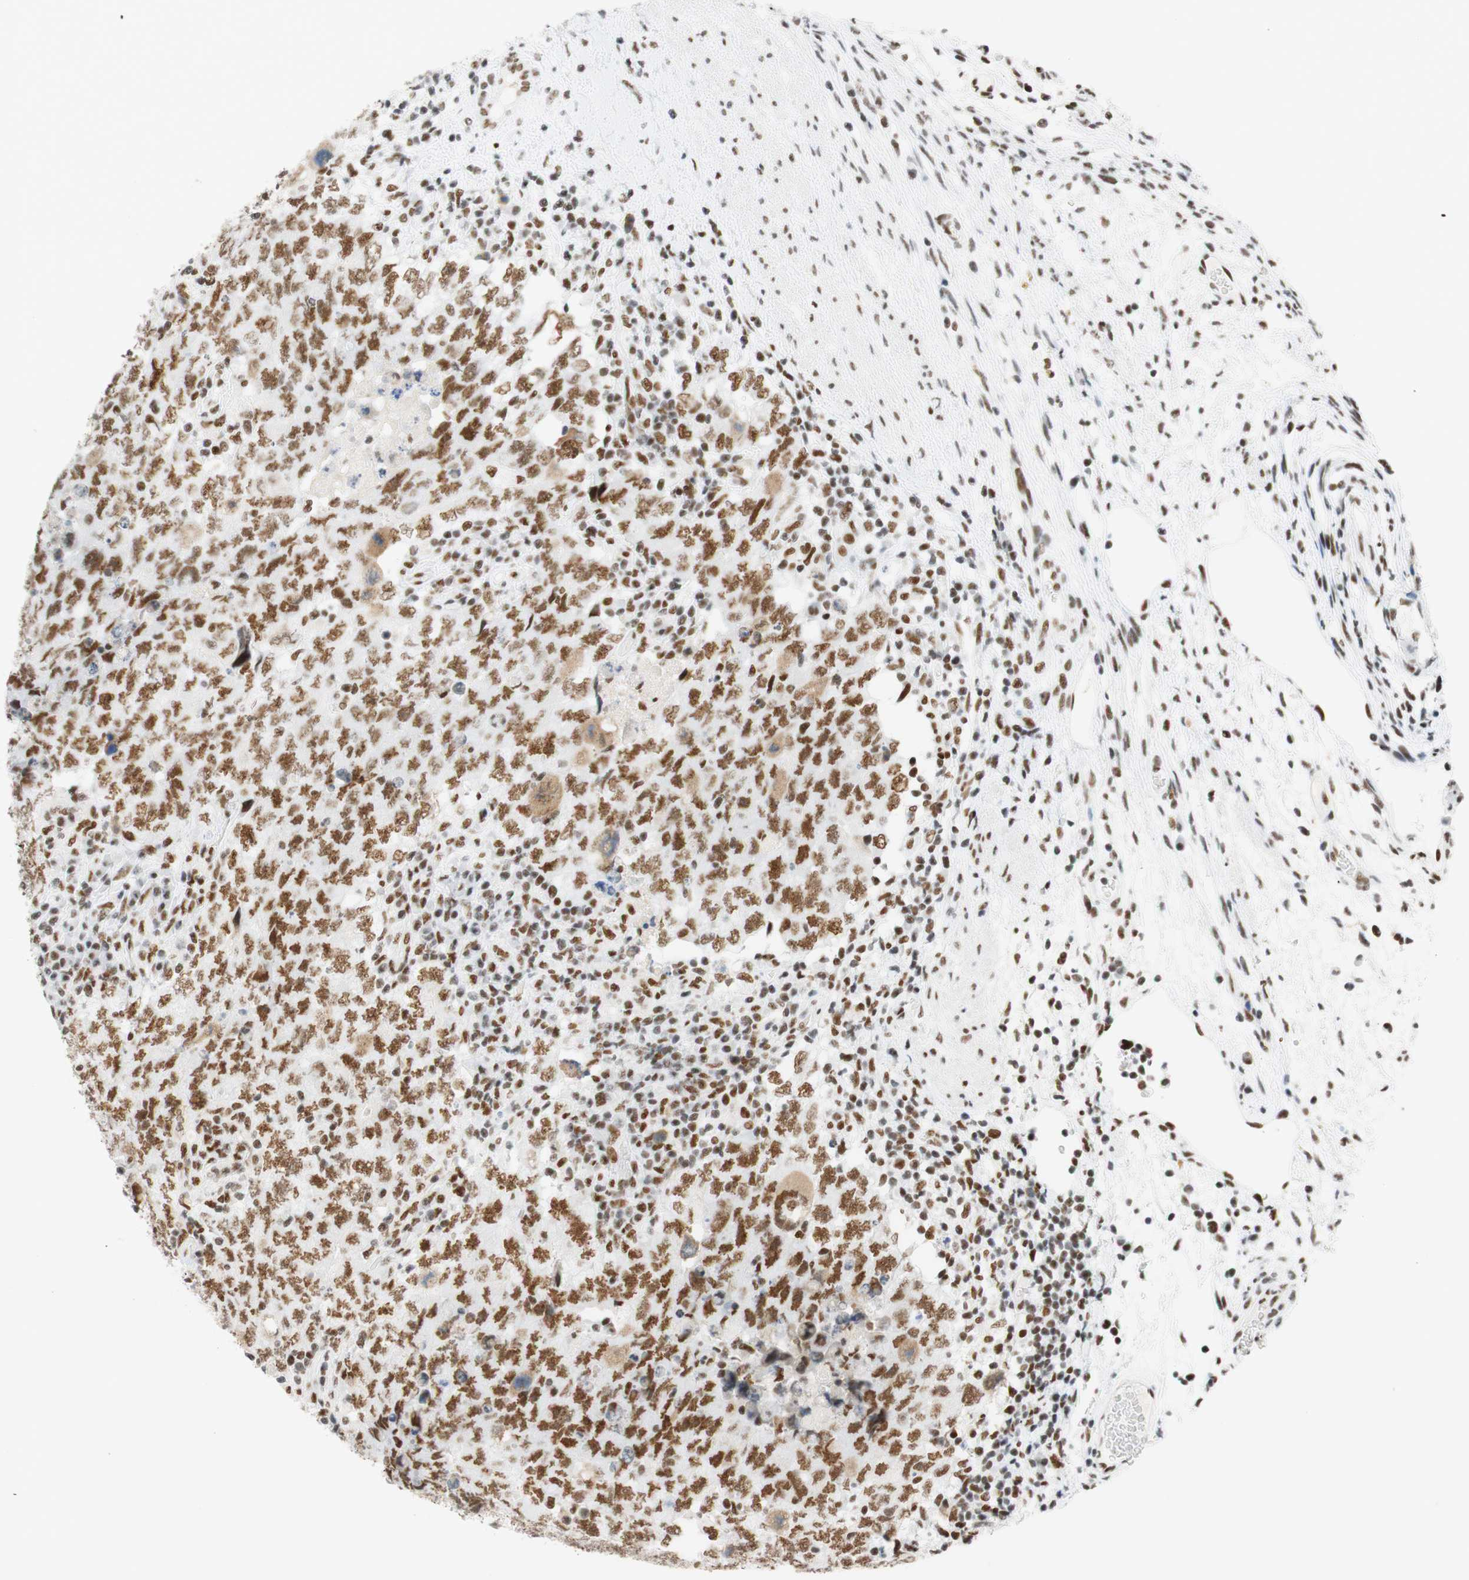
{"staining": {"intensity": "strong", "quantity": ">75%", "location": "nuclear"}, "tissue": "testis cancer", "cell_type": "Tumor cells", "image_type": "cancer", "snomed": [{"axis": "morphology", "description": "Carcinoma, Embryonal, NOS"}, {"axis": "topography", "description": "Testis"}], "caption": "High-power microscopy captured an immunohistochemistry (IHC) histopathology image of embryonal carcinoma (testis), revealing strong nuclear positivity in about >75% of tumor cells.", "gene": "RNF20", "patient": {"sex": "male", "age": 26}}